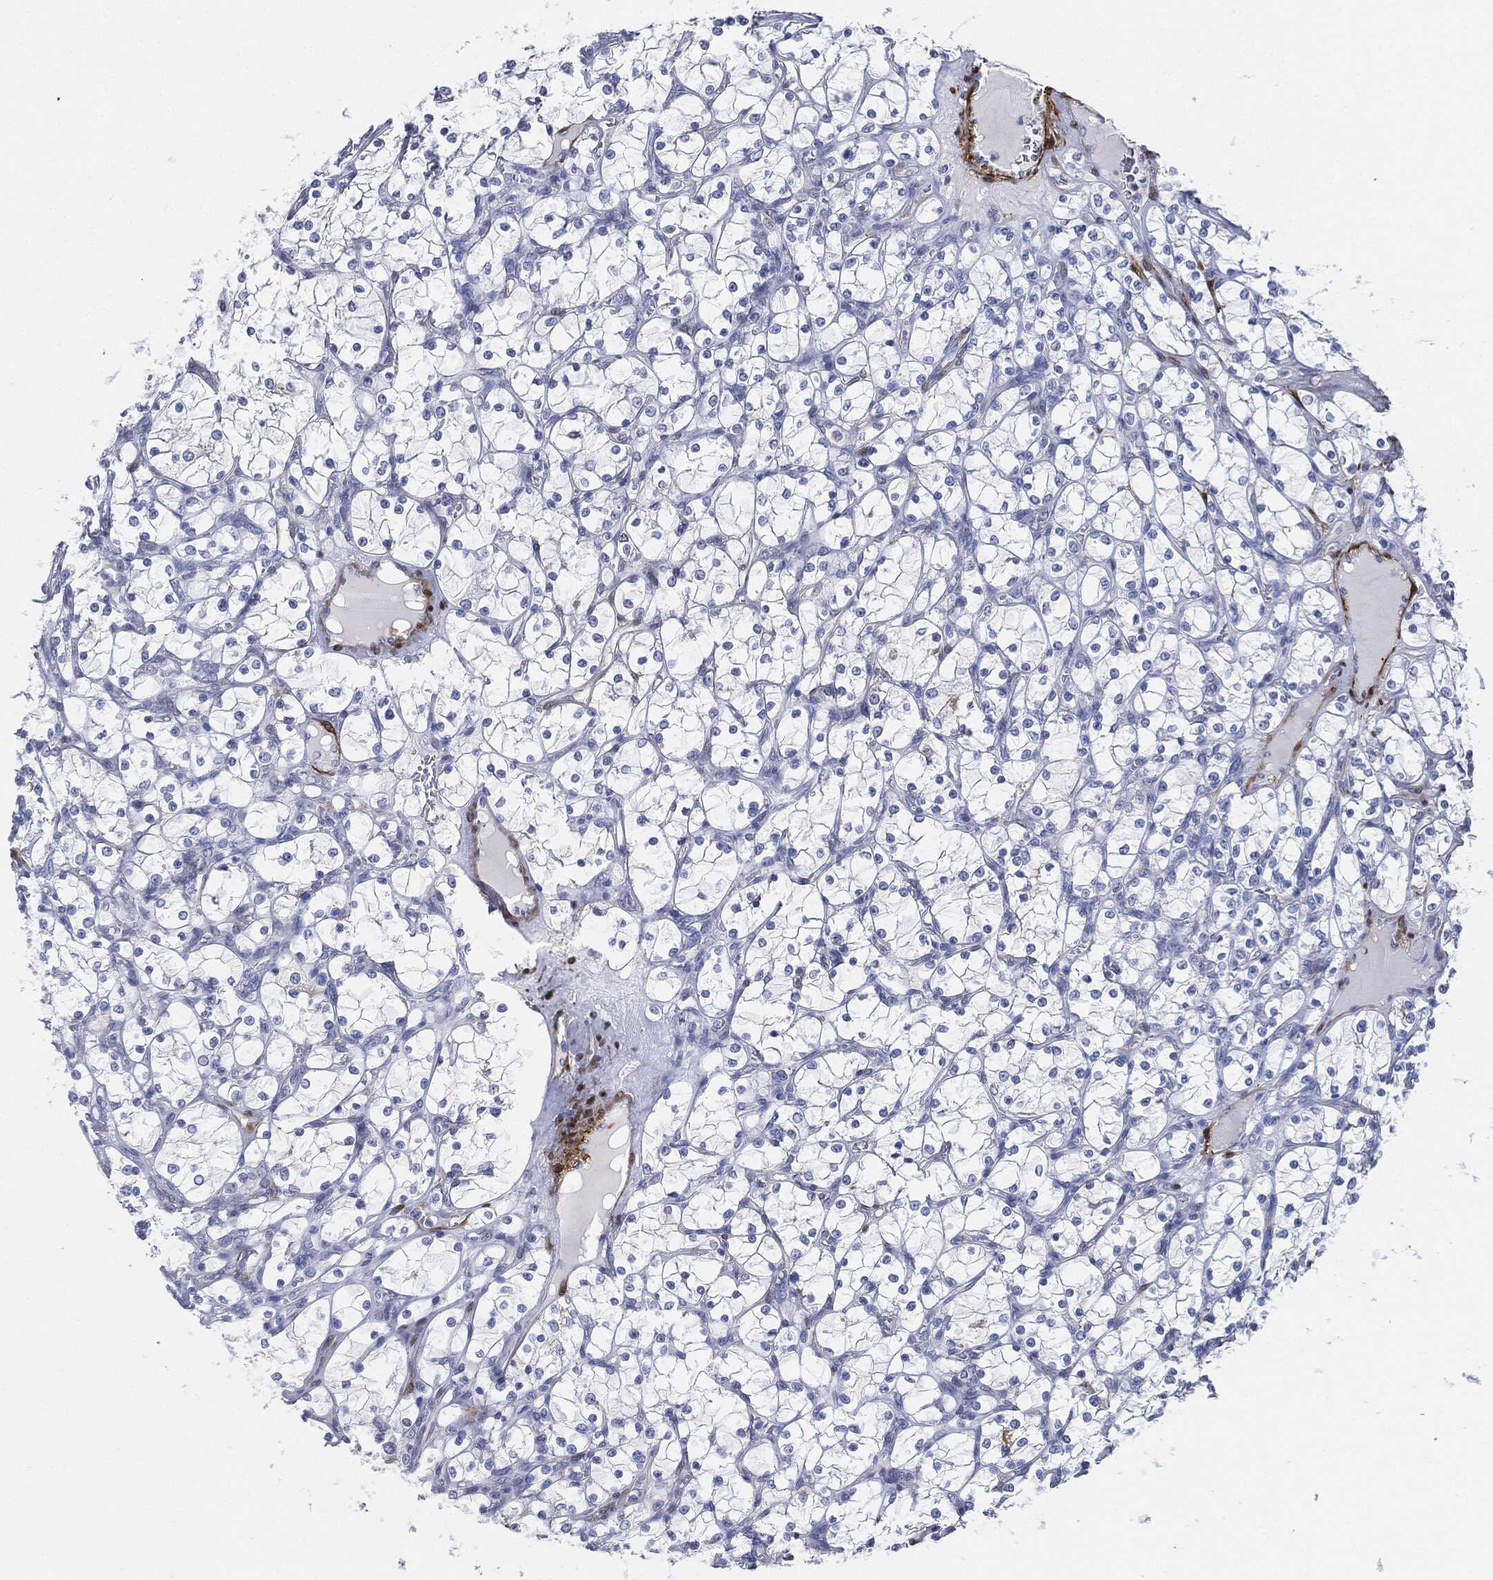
{"staining": {"intensity": "negative", "quantity": "none", "location": "none"}, "tissue": "renal cancer", "cell_type": "Tumor cells", "image_type": "cancer", "snomed": [{"axis": "morphology", "description": "Adenocarcinoma, NOS"}, {"axis": "topography", "description": "Kidney"}], "caption": "High magnification brightfield microscopy of renal cancer (adenocarcinoma) stained with DAB (3,3'-diaminobenzidine) (brown) and counterstained with hematoxylin (blue): tumor cells show no significant staining.", "gene": "TAGLN", "patient": {"sex": "female", "age": 69}}